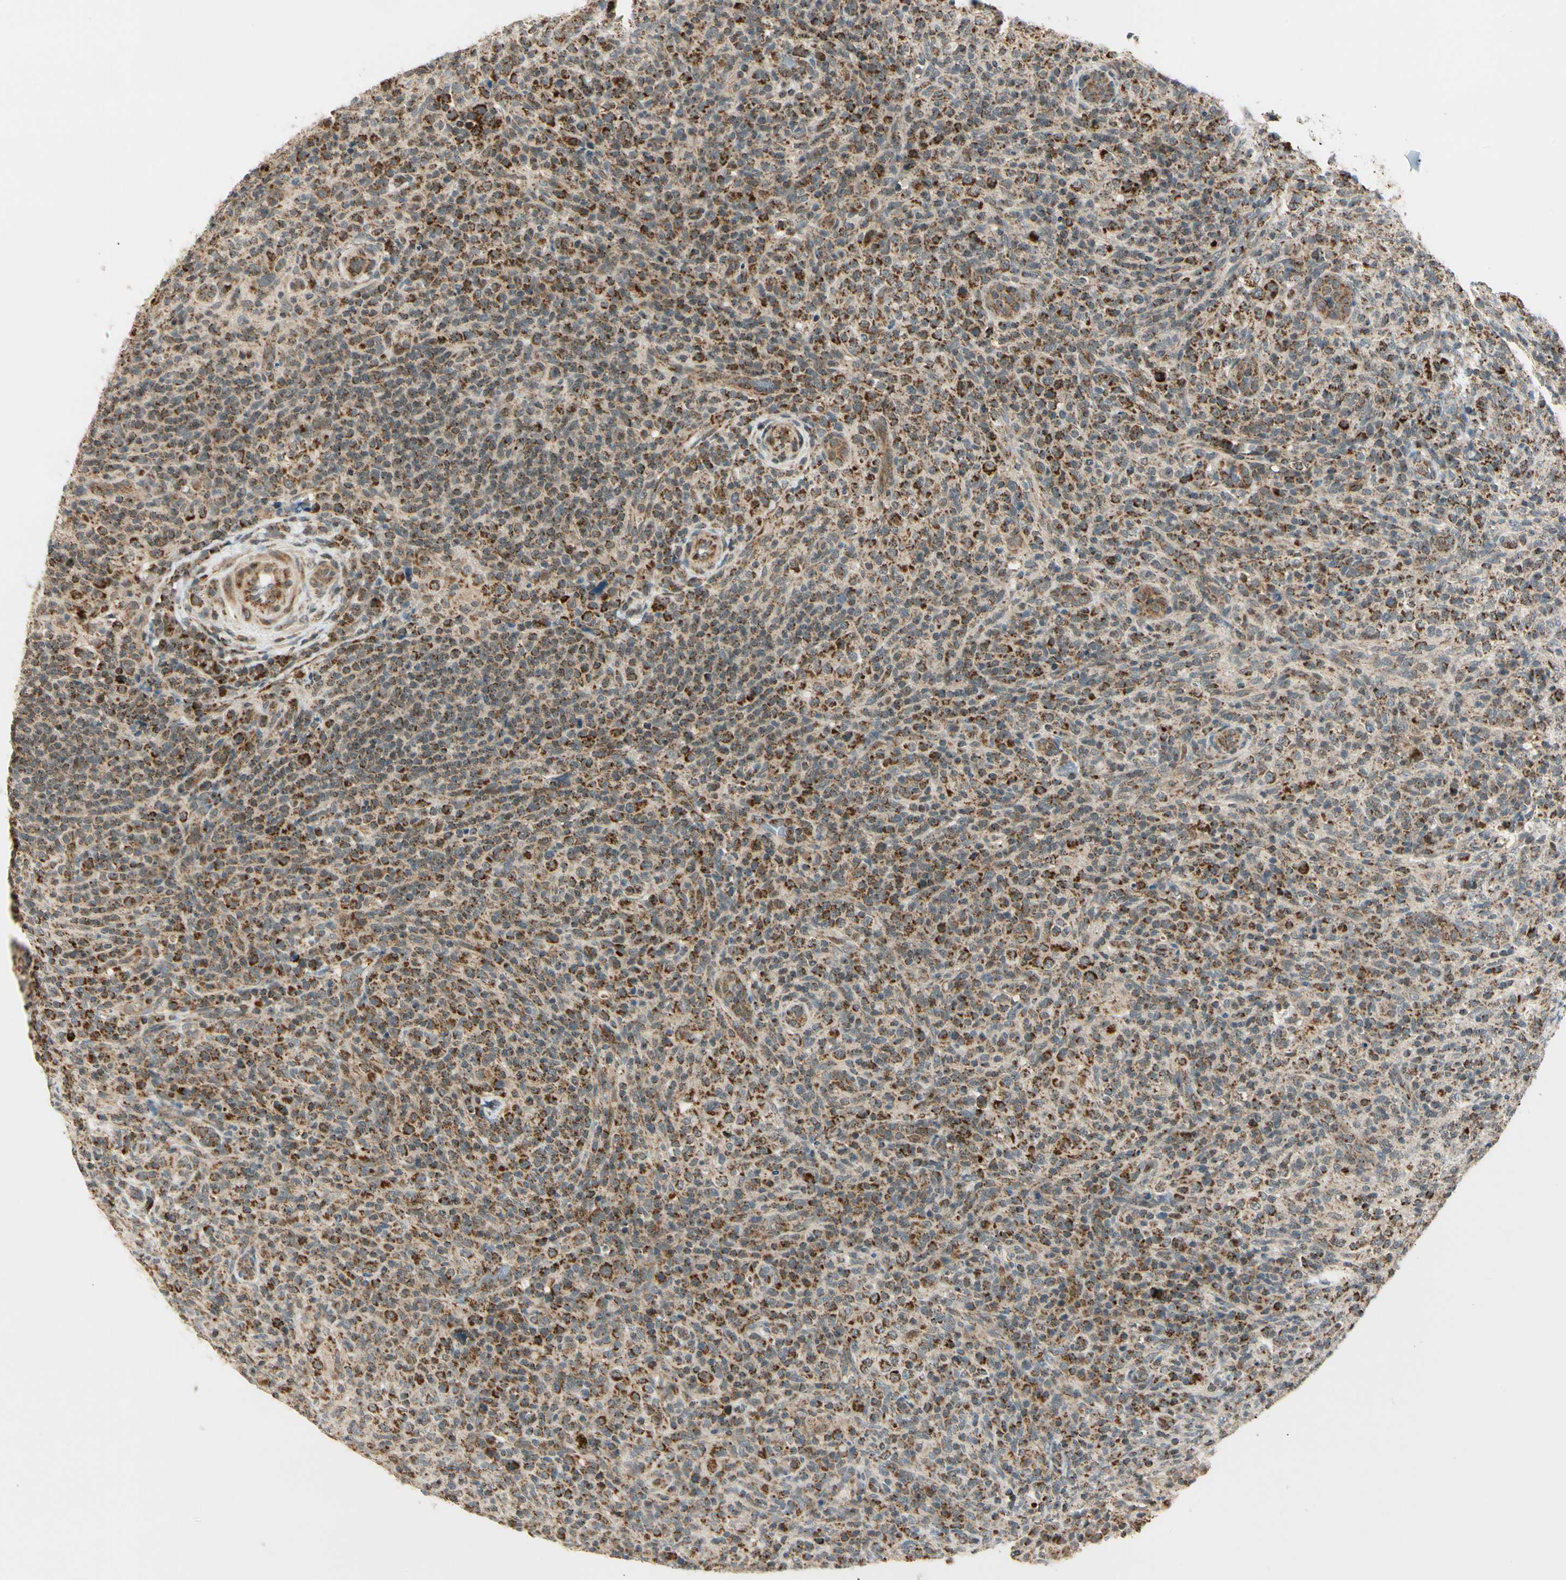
{"staining": {"intensity": "moderate", "quantity": "25%-75%", "location": "cytoplasmic/membranous"}, "tissue": "lymphoma", "cell_type": "Tumor cells", "image_type": "cancer", "snomed": [{"axis": "morphology", "description": "Malignant lymphoma, non-Hodgkin's type, High grade"}, {"axis": "topography", "description": "Lymph node"}], "caption": "Immunohistochemical staining of human lymphoma exhibits moderate cytoplasmic/membranous protein positivity in approximately 25%-75% of tumor cells.", "gene": "KHDC4", "patient": {"sex": "female", "age": 76}}